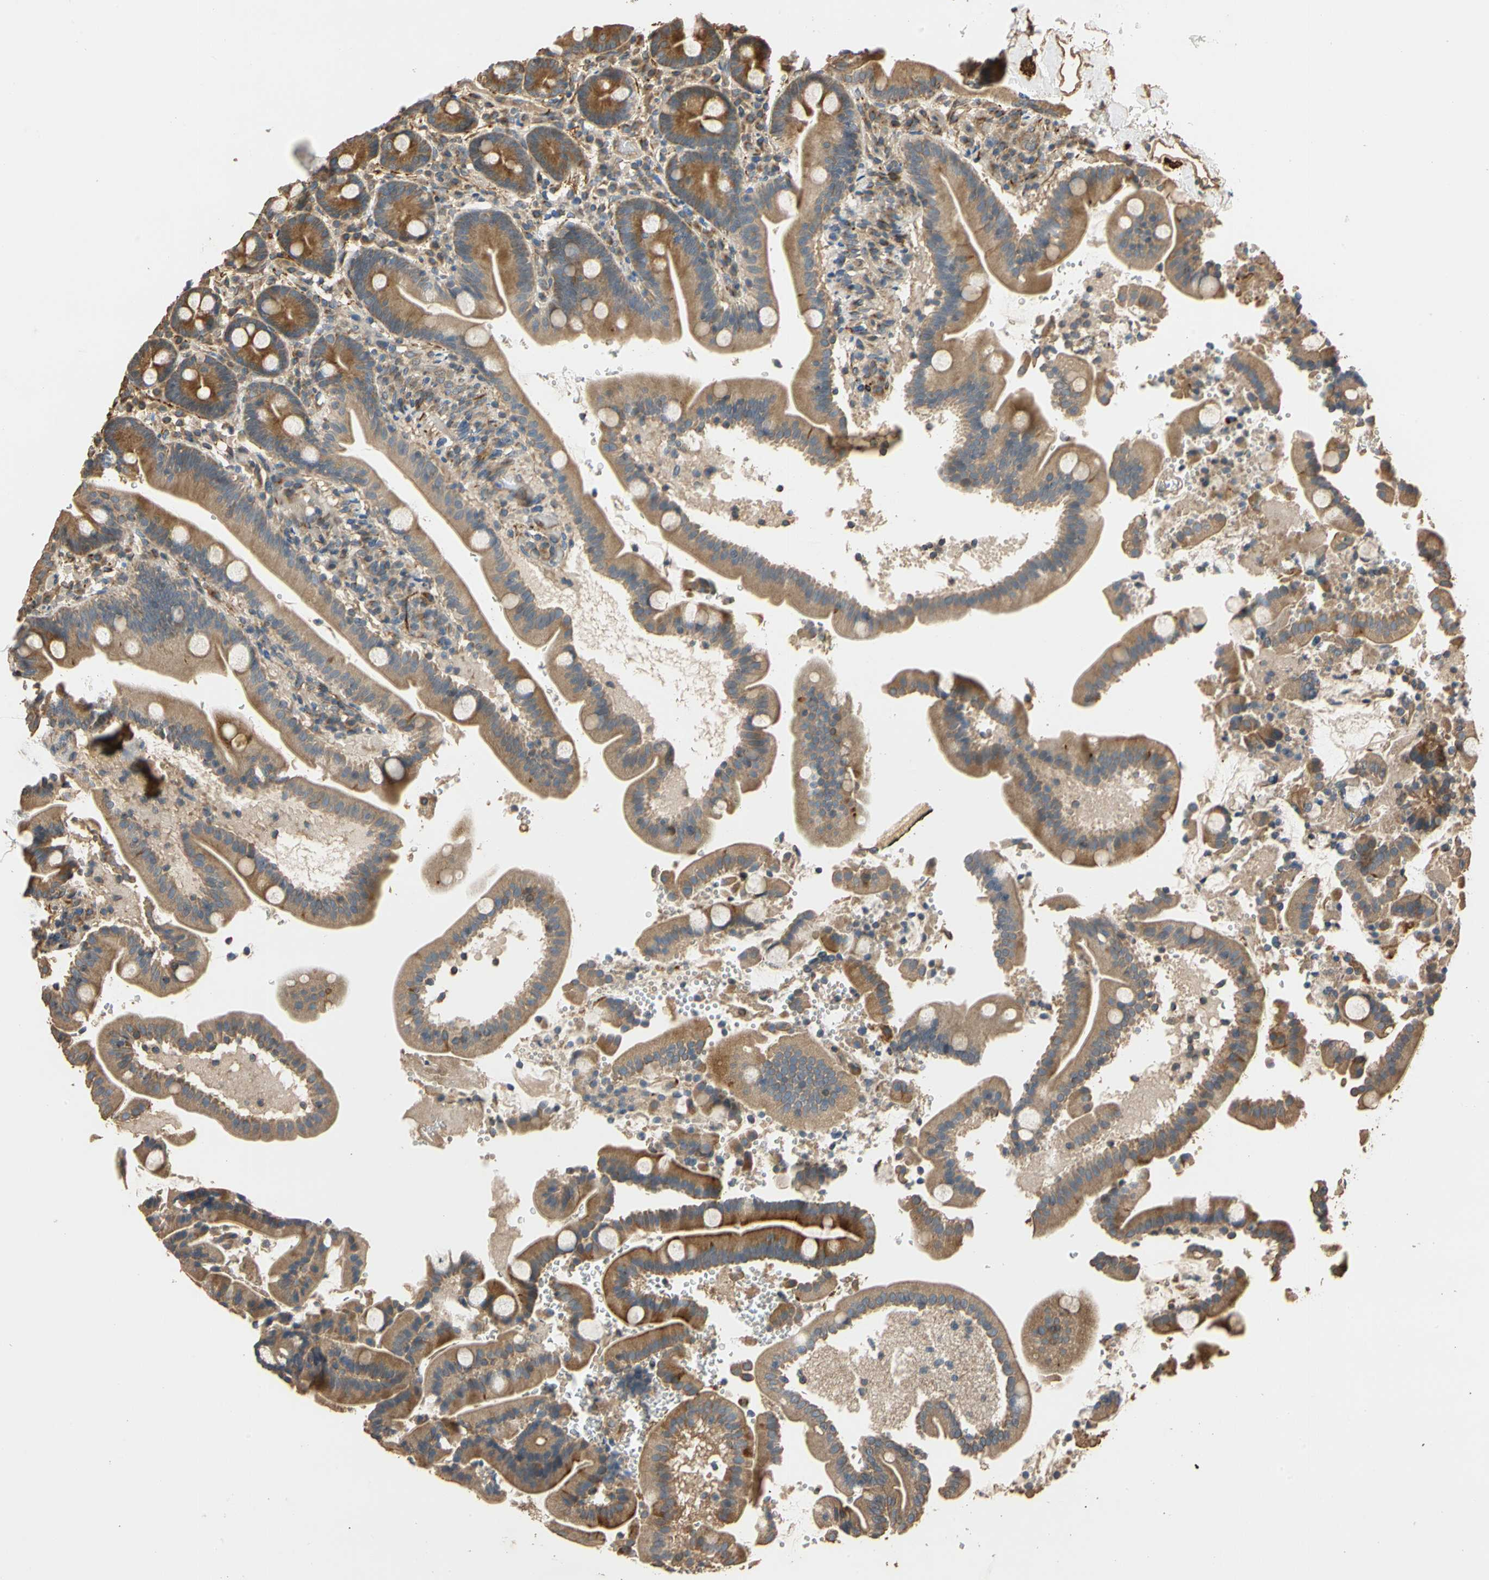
{"staining": {"intensity": "moderate", "quantity": ">75%", "location": "cytoplasmic/membranous"}, "tissue": "duodenum", "cell_type": "Glandular cells", "image_type": "normal", "snomed": [{"axis": "morphology", "description": "Normal tissue, NOS"}, {"axis": "topography", "description": "Duodenum"}], "caption": "The image displays immunohistochemical staining of normal duodenum. There is moderate cytoplasmic/membranous positivity is present in approximately >75% of glandular cells. (DAB (3,3'-diaminobenzidine) = brown stain, brightfield microscopy at high magnification).", "gene": "MGRN1", "patient": {"sex": "male", "age": 54}}